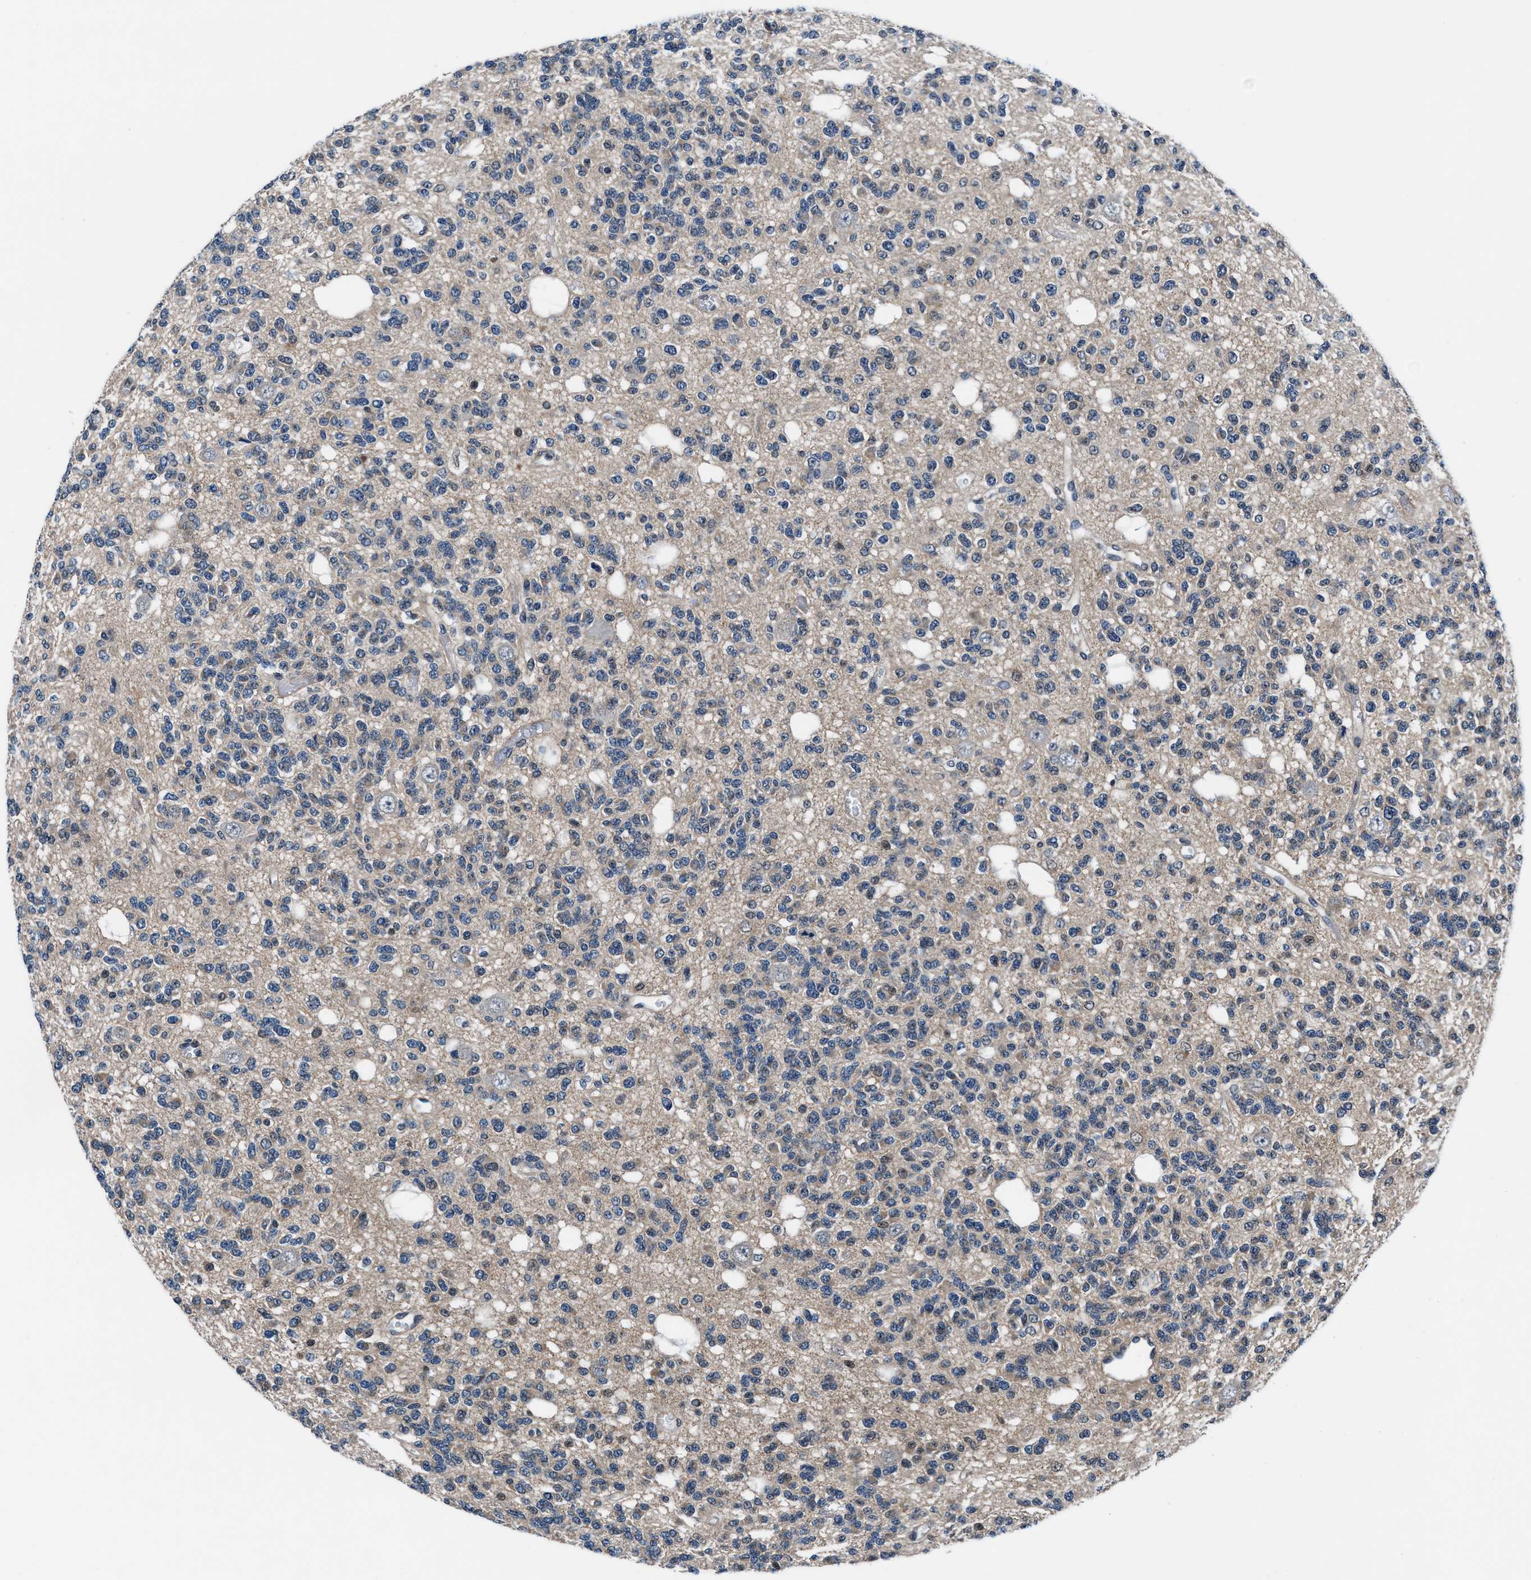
{"staining": {"intensity": "weak", "quantity": "<25%", "location": "cytoplasmic/membranous"}, "tissue": "glioma", "cell_type": "Tumor cells", "image_type": "cancer", "snomed": [{"axis": "morphology", "description": "Glioma, malignant, Low grade"}, {"axis": "topography", "description": "Brain"}], "caption": "The photomicrograph demonstrates no significant expression in tumor cells of glioma.", "gene": "PRPSAP2", "patient": {"sex": "male", "age": 38}}